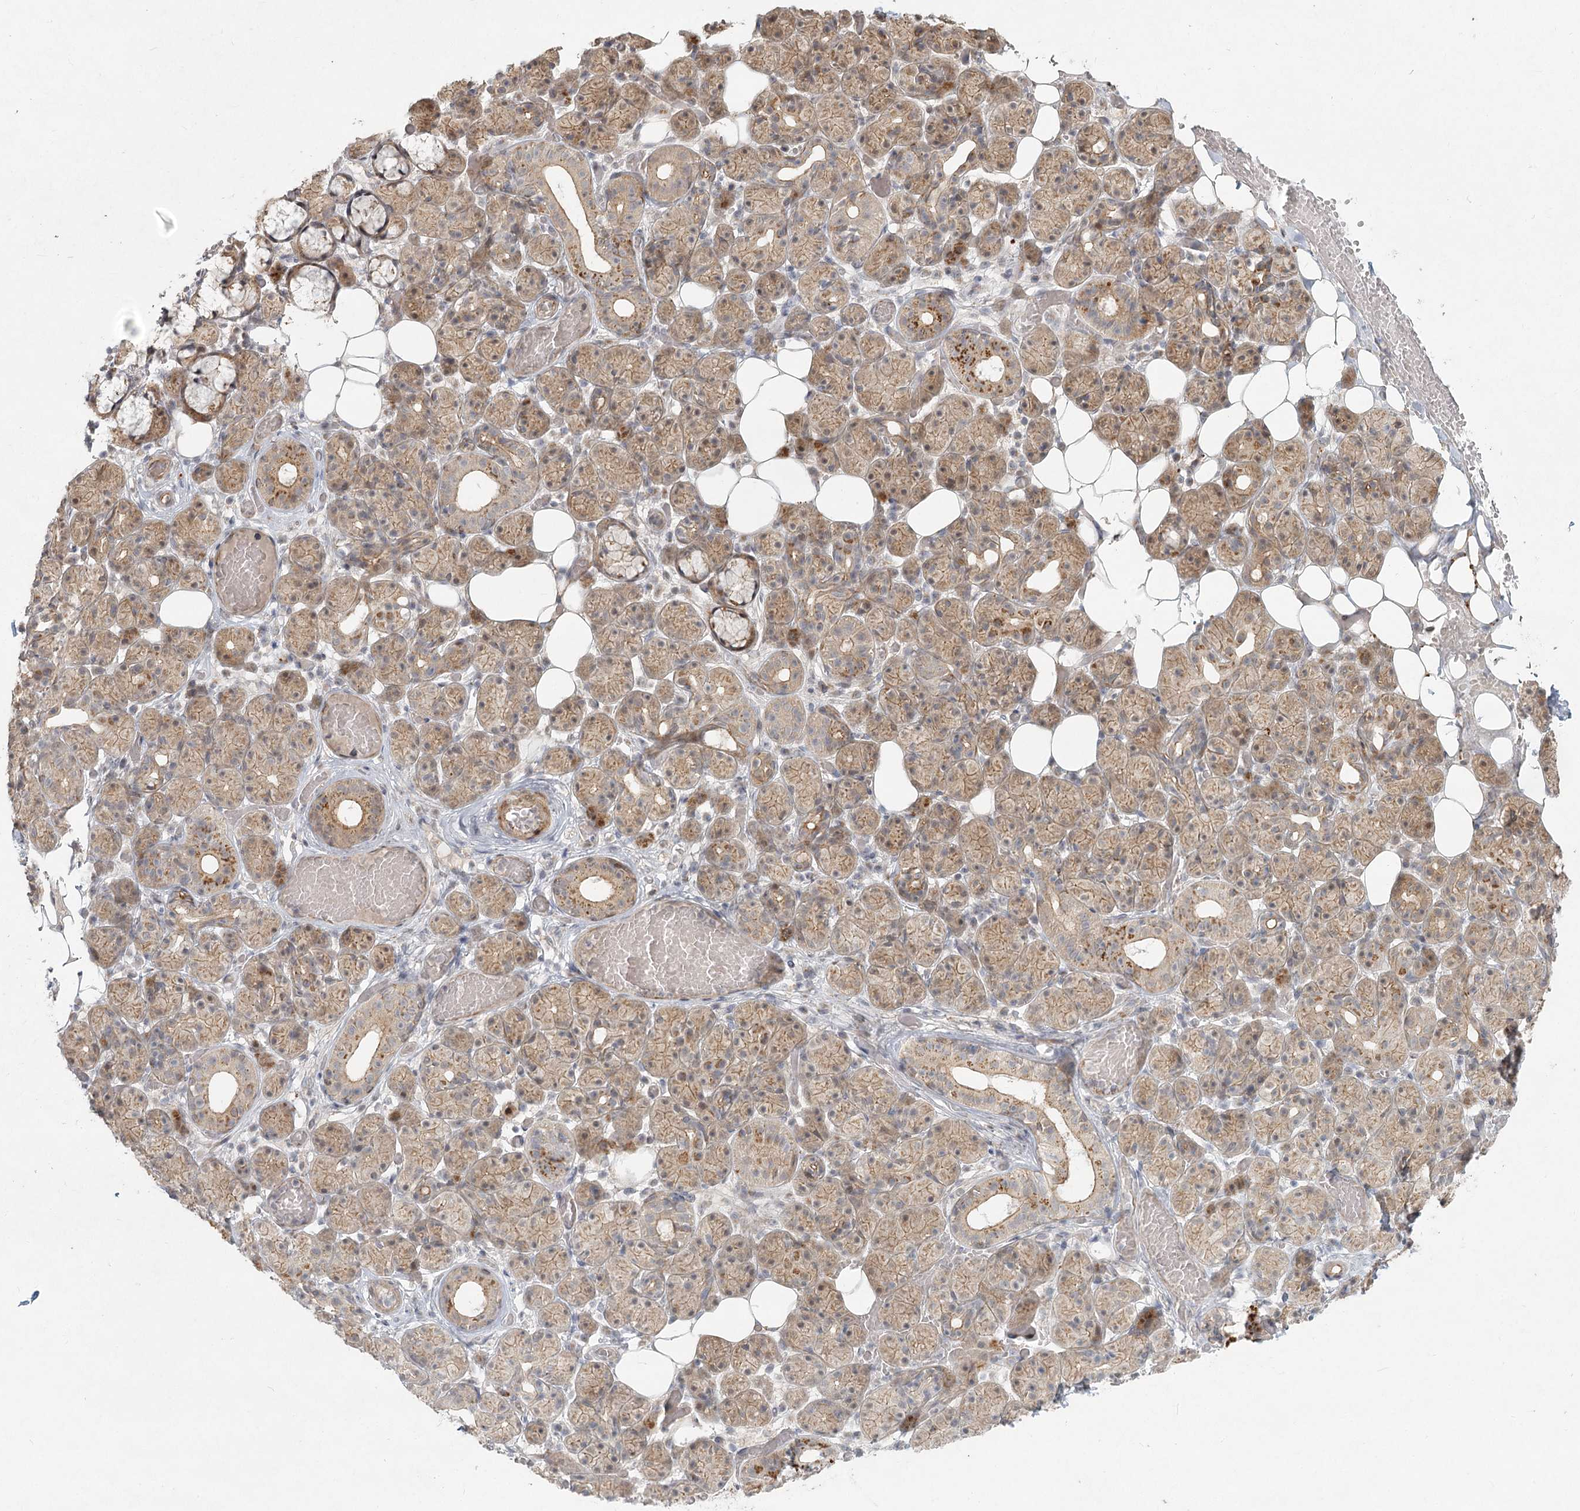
{"staining": {"intensity": "moderate", "quantity": ">75%", "location": "cytoplasmic/membranous,nuclear"}, "tissue": "salivary gland", "cell_type": "Glandular cells", "image_type": "normal", "snomed": [{"axis": "morphology", "description": "Normal tissue, NOS"}, {"axis": "topography", "description": "Salivary gland"}], "caption": "High-power microscopy captured an immunohistochemistry (IHC) image of unremarkable salivary gland, revealing moderate cytoplasmic/membranous,nuclear staining in about >75% of glandular cells. The staining was performed using DAB to visualize the protein expression in brown, while the nuclei were stained in blue with hematoxylin (Magnification: 20x).", "gene": "LRP2BP", "patient": {"sex": "male", "age": 63}}